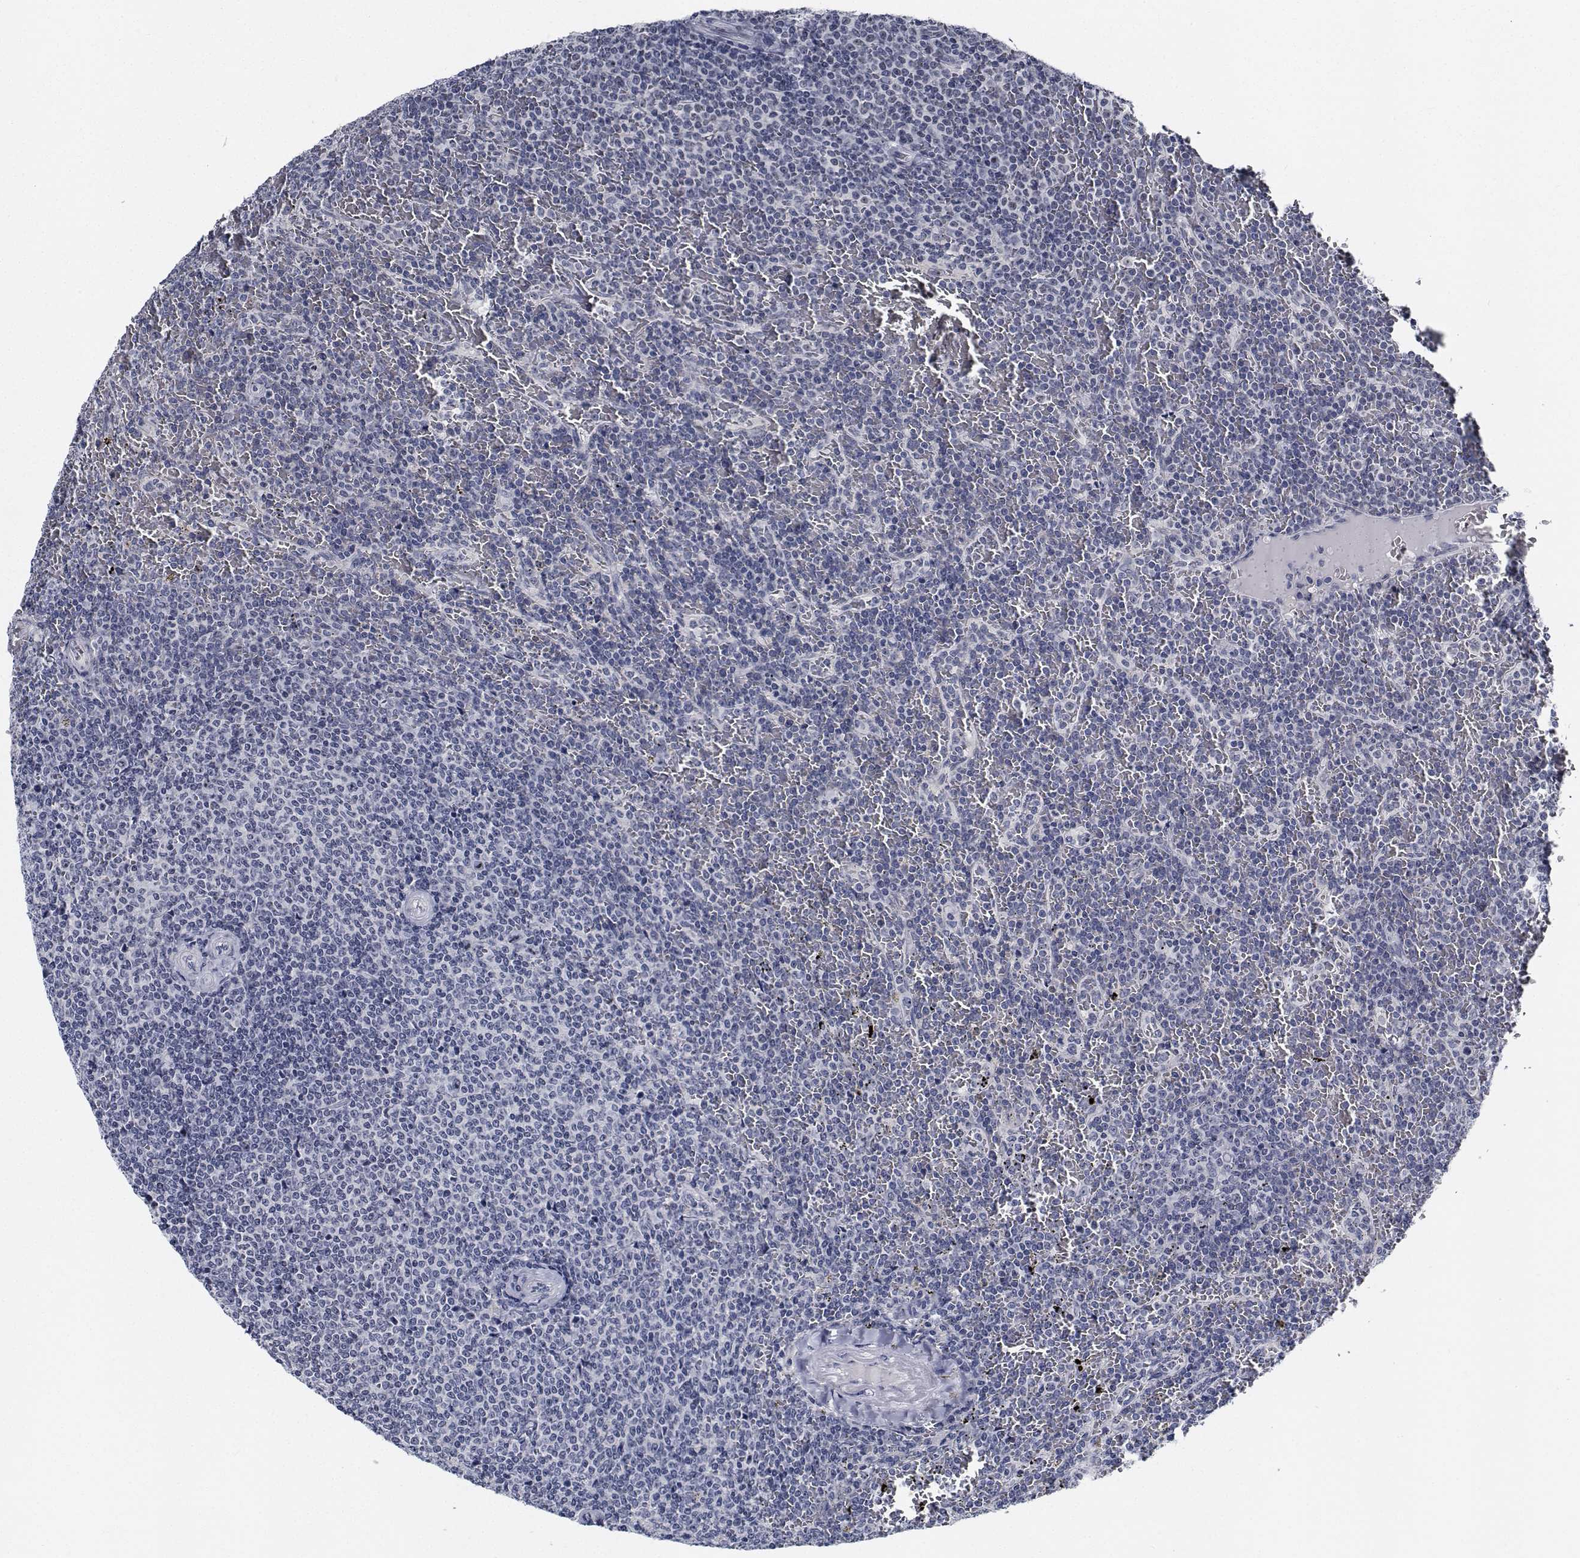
{"staining": {"intensity": "negative", "quantity": "none", "location": "none"}, "tissue": "lymphoma", "cell_type": "Tumor cells", "image_type": "cancer", "snomed": [{"axis": "morphology", "description": "Malignant lymphoma, non-Hodgkin's type, Low grade"}, {"axis": "topography", "description": "Spleen"}], "caption": "IHC image of malignant lymphoma, non-Hodgkin's type (low-grade) stained for a protein (brown), which reveals no staining in tumor cells.", "gene": "NVL", "patient": {"sex": "female", "age": 77}}